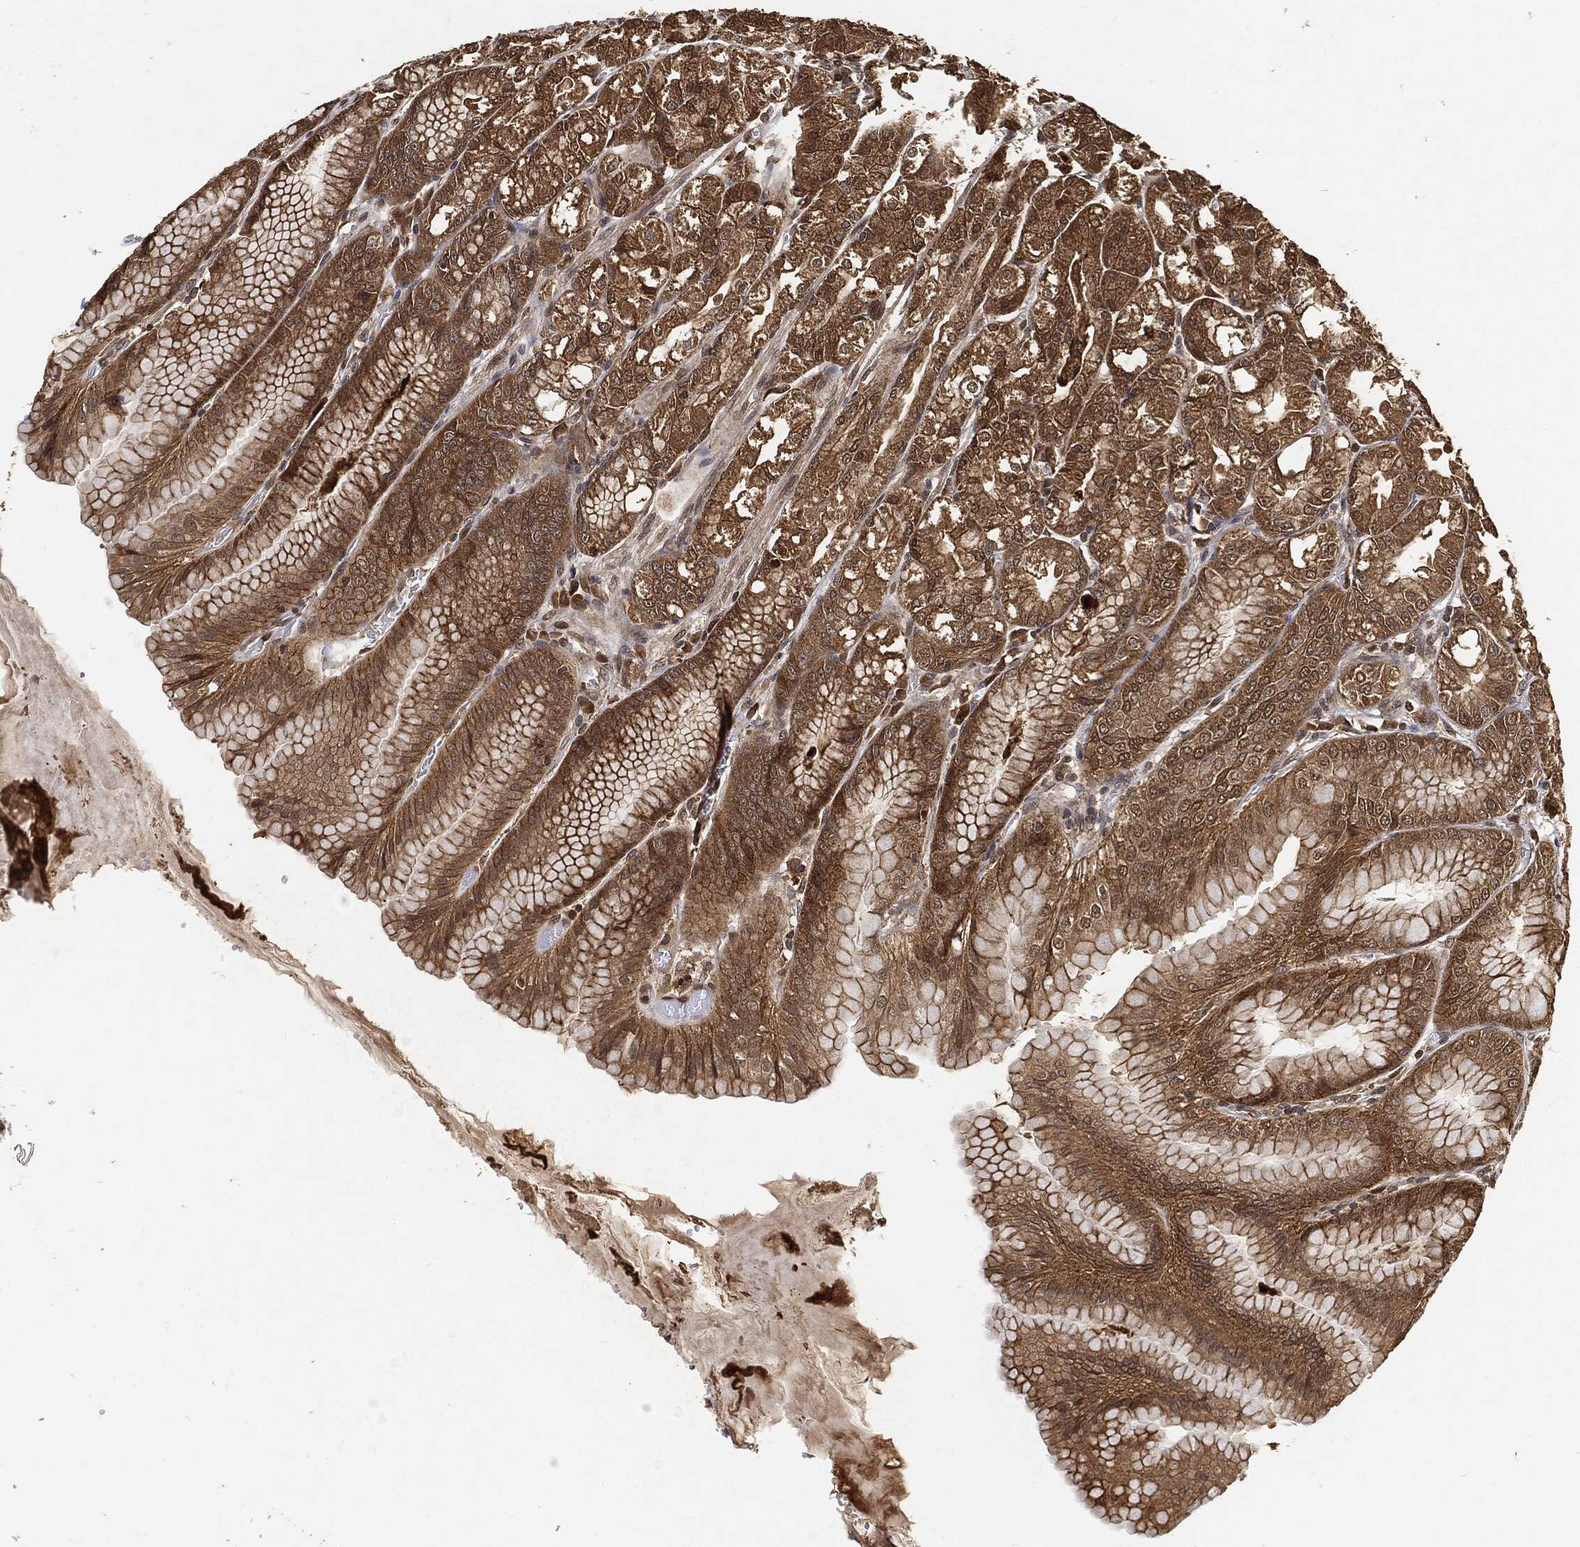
{"staining": {"intensity": "moderate", "quantity": ">75%", "location": "cytoplasmic/membranous"}, "tissue": "stomach", "cell_type": "Glandular cells", "image_type": "normal", "snomed": [{"axis": "morphology", "description": "Normal tissue, NOS"}, {"axis": "topography", "description": "Stomach"}], "caption": "Protein expression analysis of benign human stomach reveals moderate cytoplasmic/membranous expression in approximately >75% of glandular cells.", "gene": "ZNF226", "patient": {"sex": "male", "age": 71}}